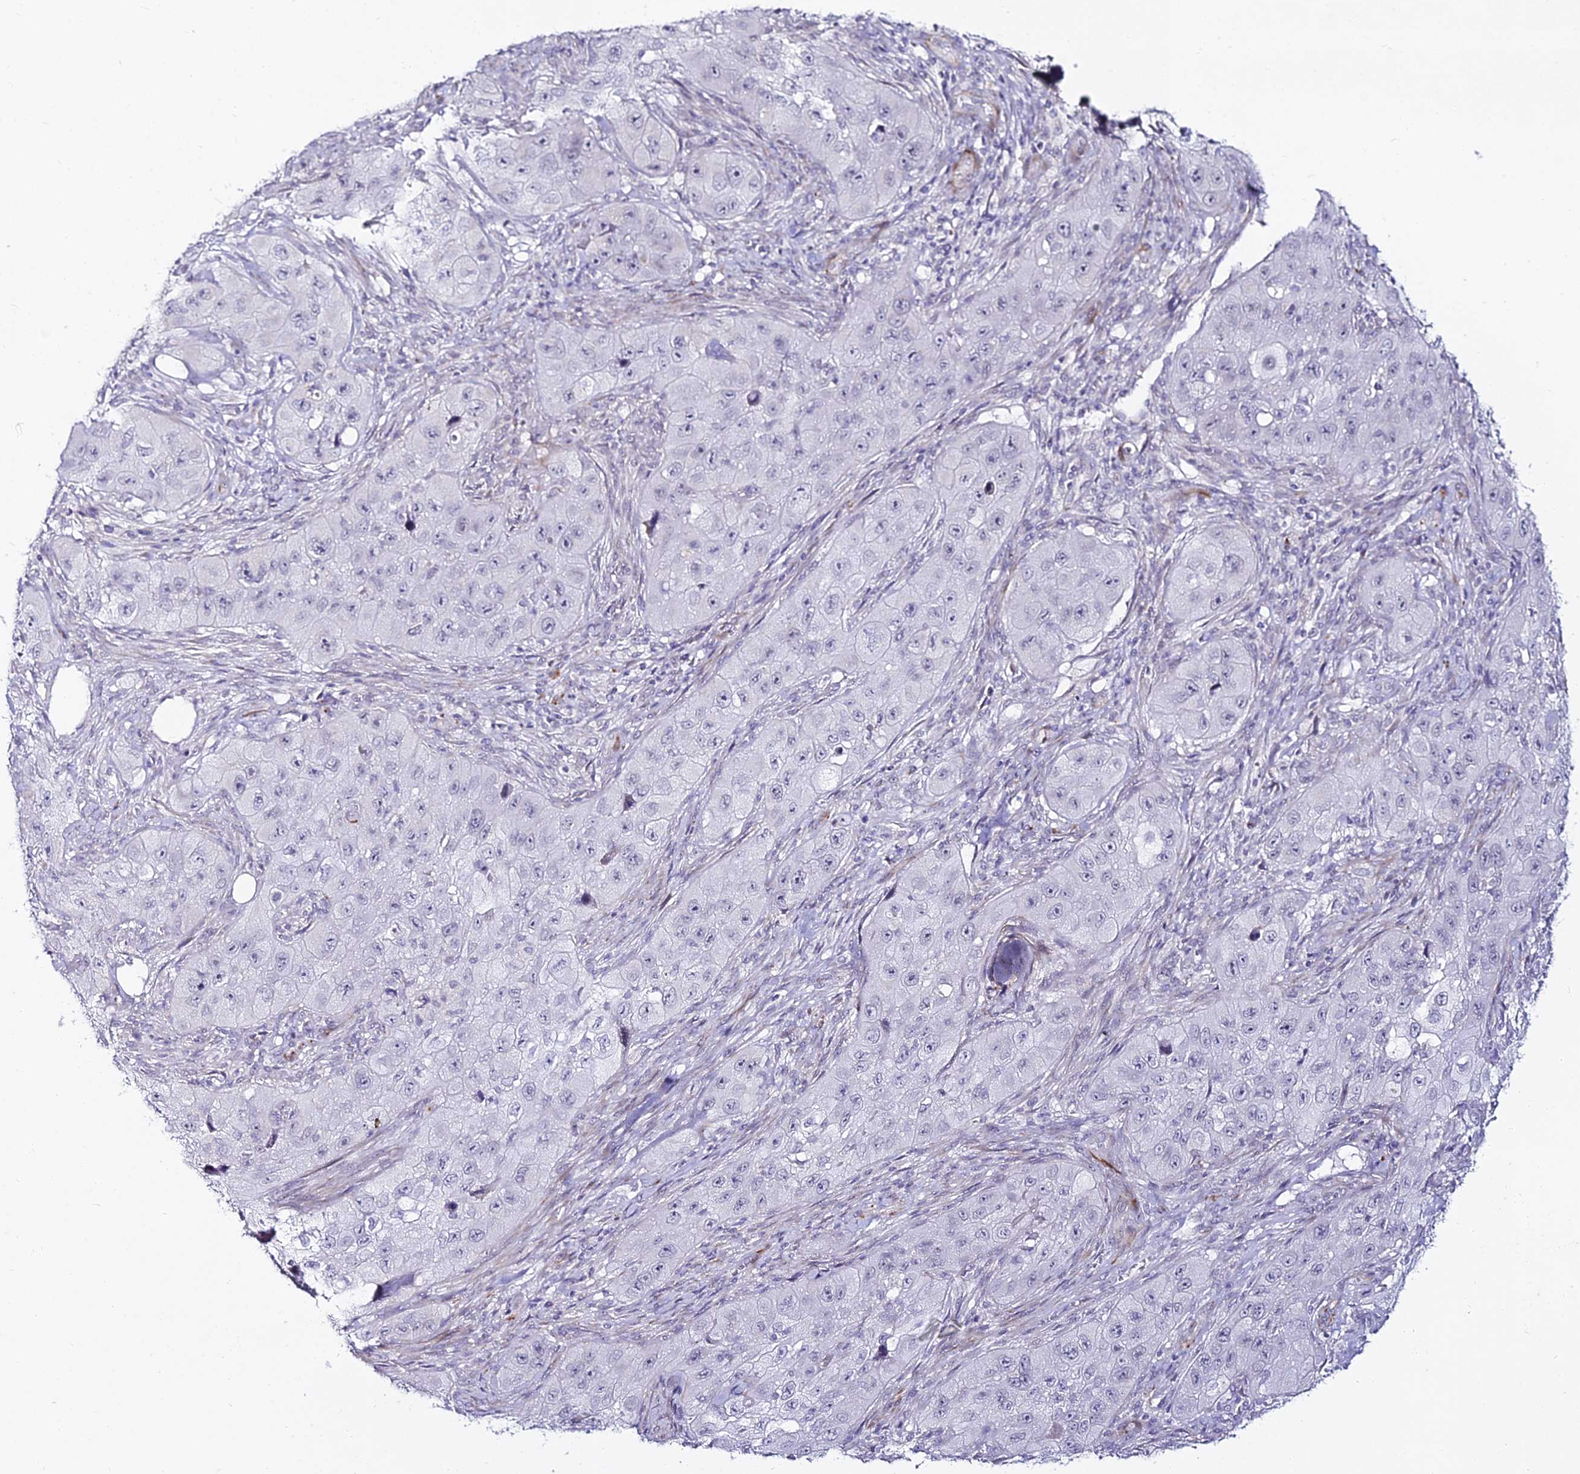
{"staining": {"intensity": "negative", "quantity": "none", "location": "none"}, "tissue": "skin cancer", "cell_type": "Tumor cells", "image_type": "cancer", "snomed": [{"axis": "morphology", "description": "Squamous cell carcinoma, NOS"}, {"axis": "topography", "description": "Skin"}, {"axis": "topography", "description": "Subcutis"}], "caption": "This histopathology image is of skin squamous cell carcinoma stained with IHC to label a protein in brown with the nuclei are counter-stained blue. There is no positivity in tumor cells.", "gene": "ALPG", "patient": {"sex": "male", "age": 73}}